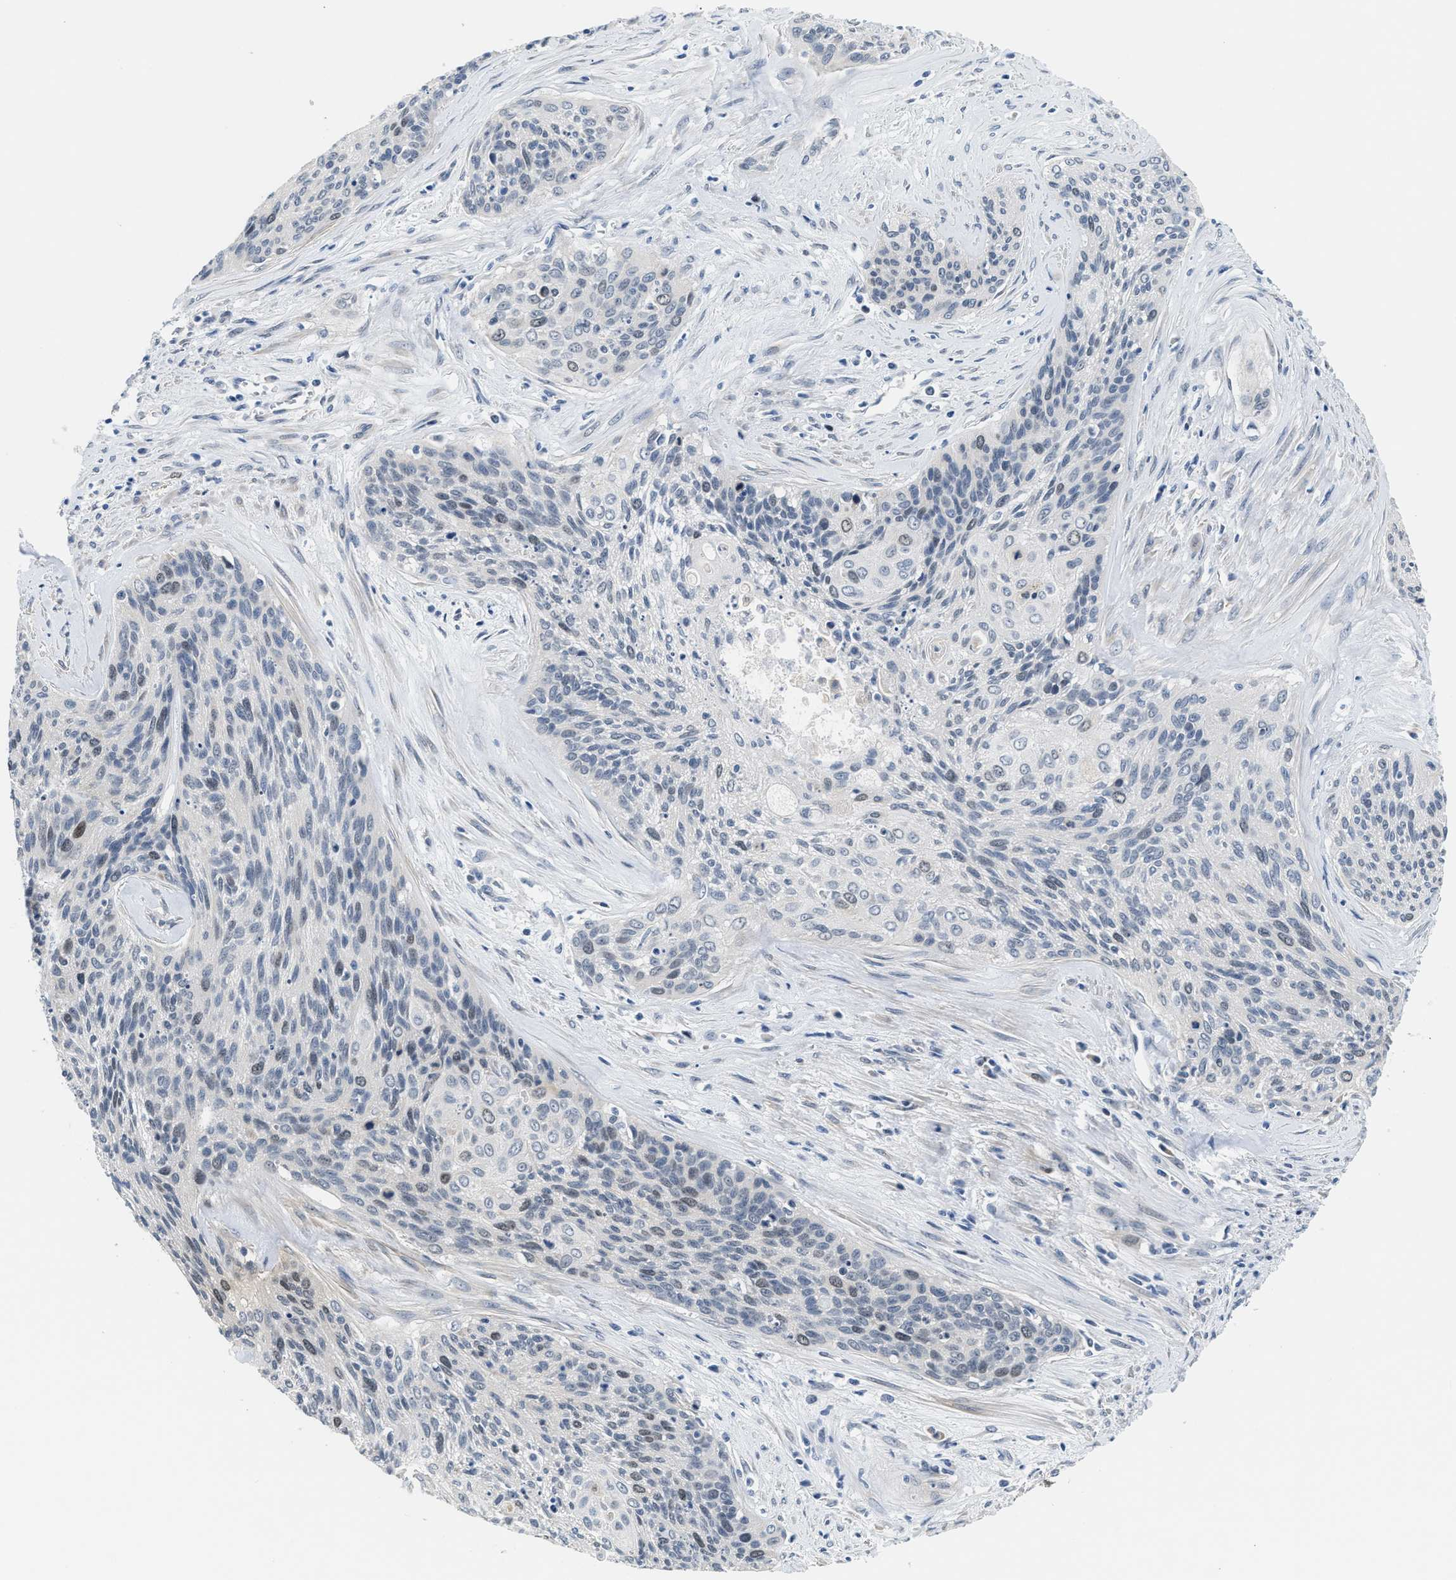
{"staining": {"intensity": "weak", "quantity": "<25%", "location": "nuclear"}, "tissue": "cervical cancer", "cell_type": "Tumor cells", "image_type": "cancer", "snomed": [{"axis": "morphology", "description": "Squamous cell carcinoma, NOS"}, {"axis": "topography", "description": "Cervix"}], "caption": "Immunohistochemical staining of human cervical cancer (squamous cell carcinoma) displays no significant staining in tumor cells.", "gene": "CLGN", "patient": {"sex": "female", "age": 55}}